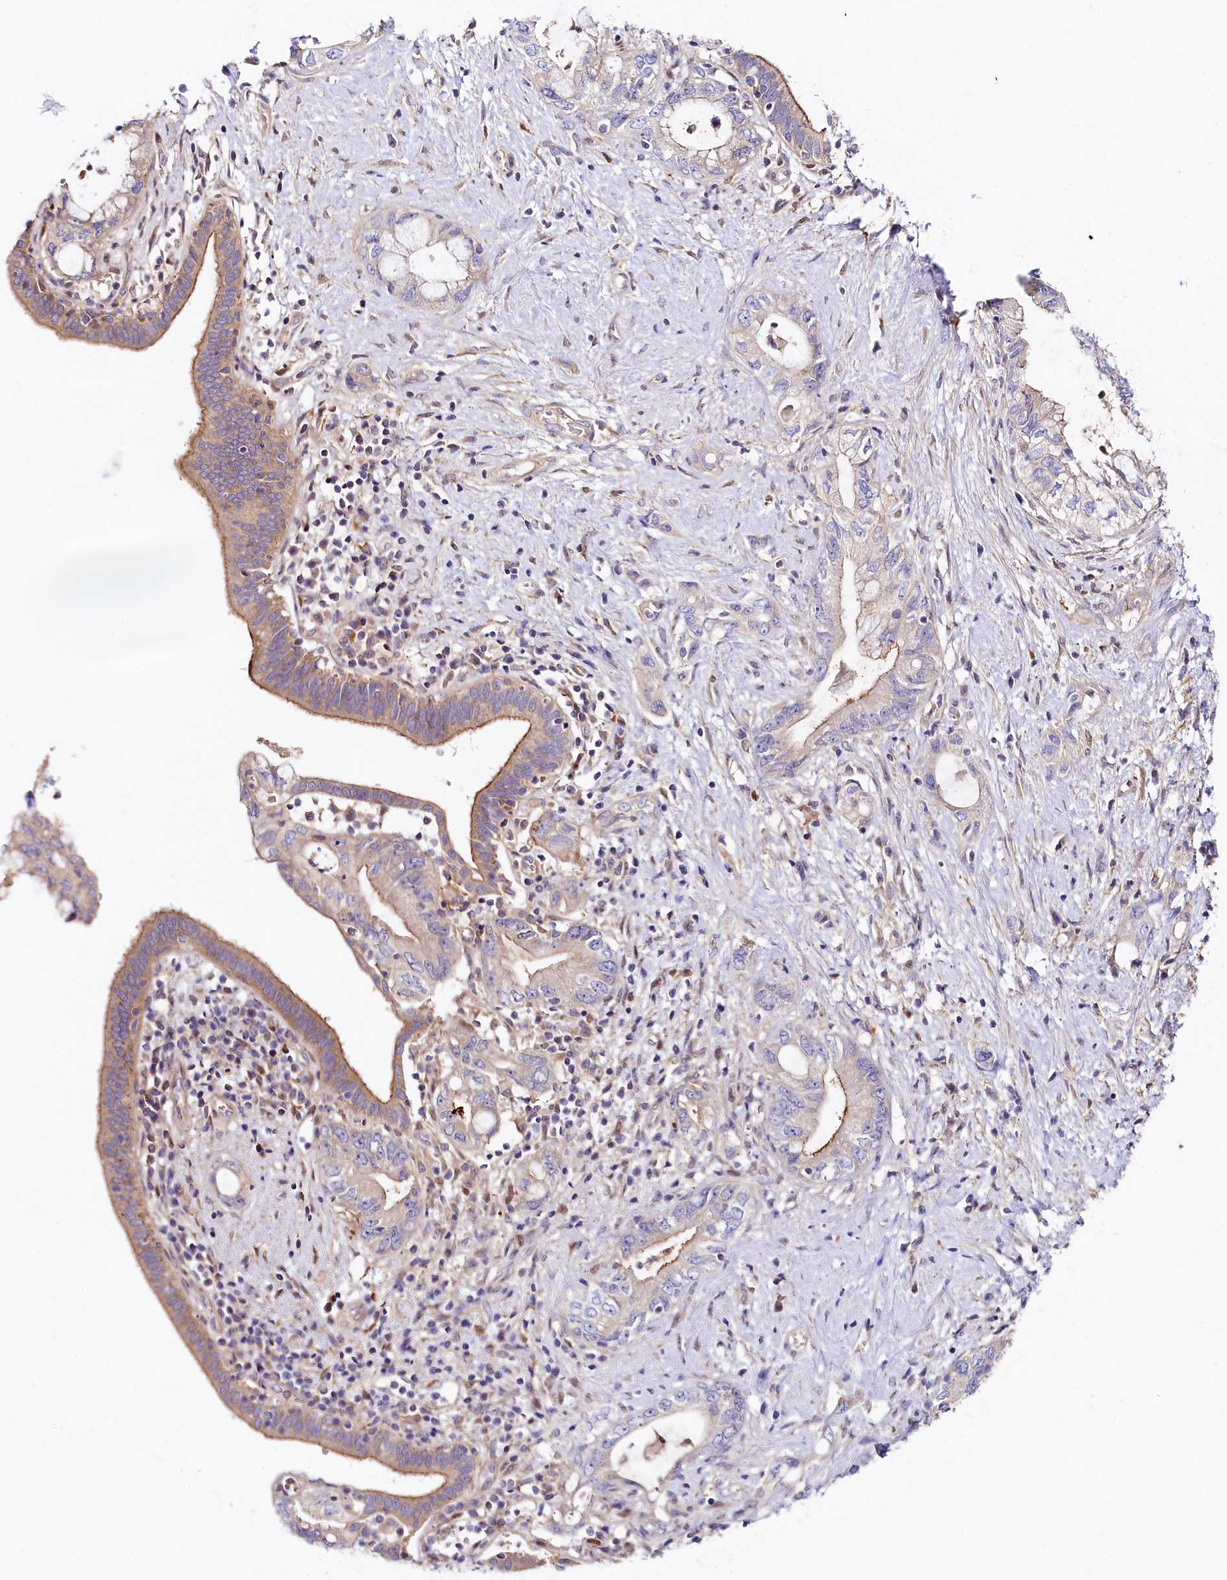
{"staining": {"intensity": "moderate", "quantity": "<25%", "location": "cytoplasmic/membranous"}, "tissue": "pancreatic cancer", "cell_type": "Tumor cells", "image_type": "cancer", "snomed": [{"axis": "morphology", "description": "Adenocarcinoma, NOS"}, {"axis": "topography", "description": "Pancreas"}], "caption": "Immunohistochemistry image of pancreatic cancer stained for a protein (brown), which shows low levels of moderate cytoplasmic/membranous staining in about <25% of tumor cells.", "gene": "KATNB1", "patient": {"sex": "female", "age": 73}}